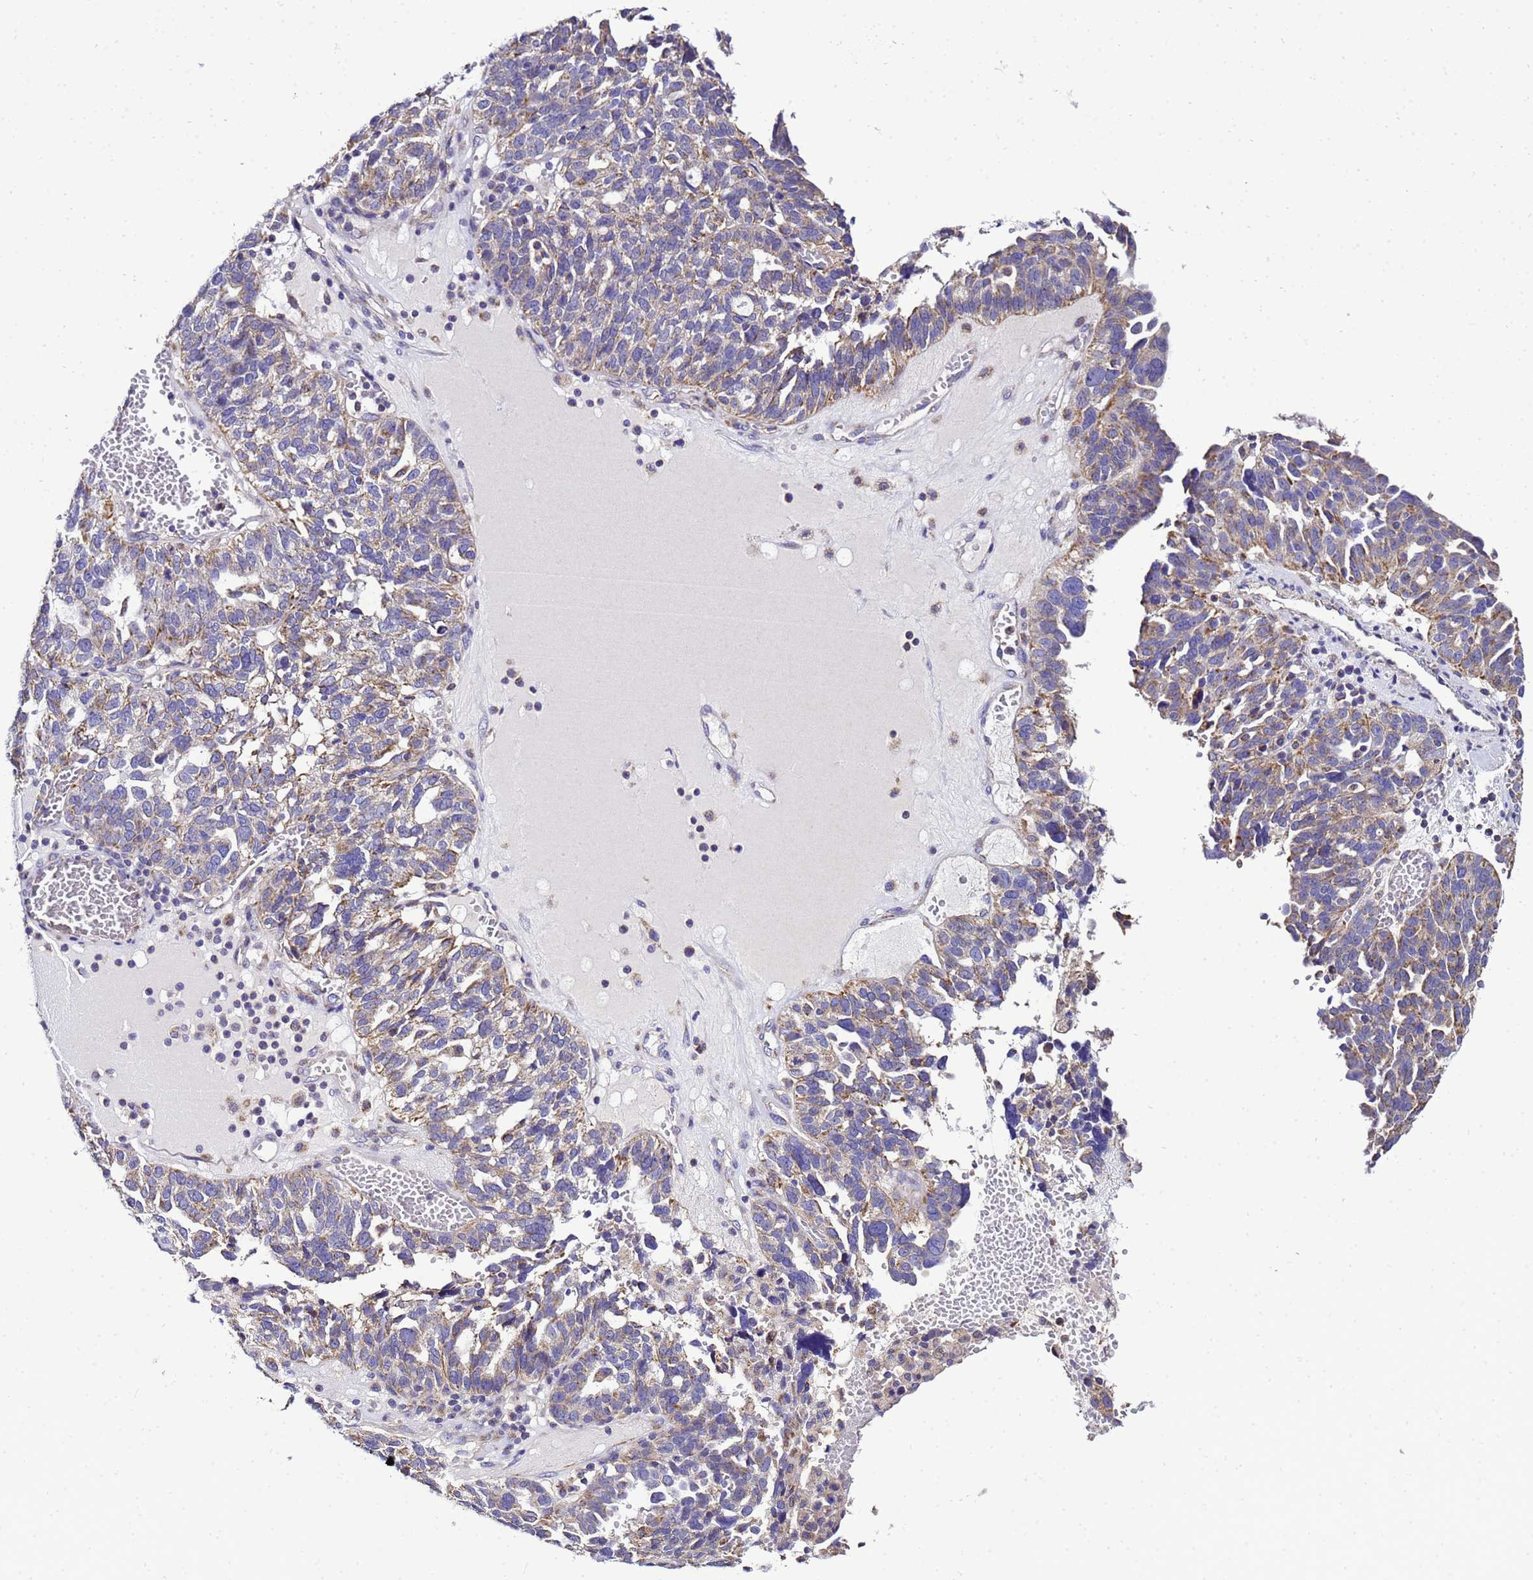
{"staining": {"intensity": "moderate", "quantity": "<25%", "location": "cytoplasmic/membranous"}, "tissue": "ovarian cancer", "cell_type": "Tumor cells", "image_type": "cancer", "snomed": [{"axis": "morphology", "description": "Cystadenocarcinoma, serous, NOS"}, {"axis": "topography", "description": "Ovary"}], "caption": "Serous cystadenocarcinoma (ovarian) was stained to show a protein in brown. There is low levels of moderate cytoplasmic/membranous positivity in approximately <25% of tumor cells. The protein is stained brown, and the nuclei are stained in blue (DAB IHC with brightfield microscopy, high magnification).", "gene": "HIGD2A", "patient": {"sex": "female", "age": 59}}